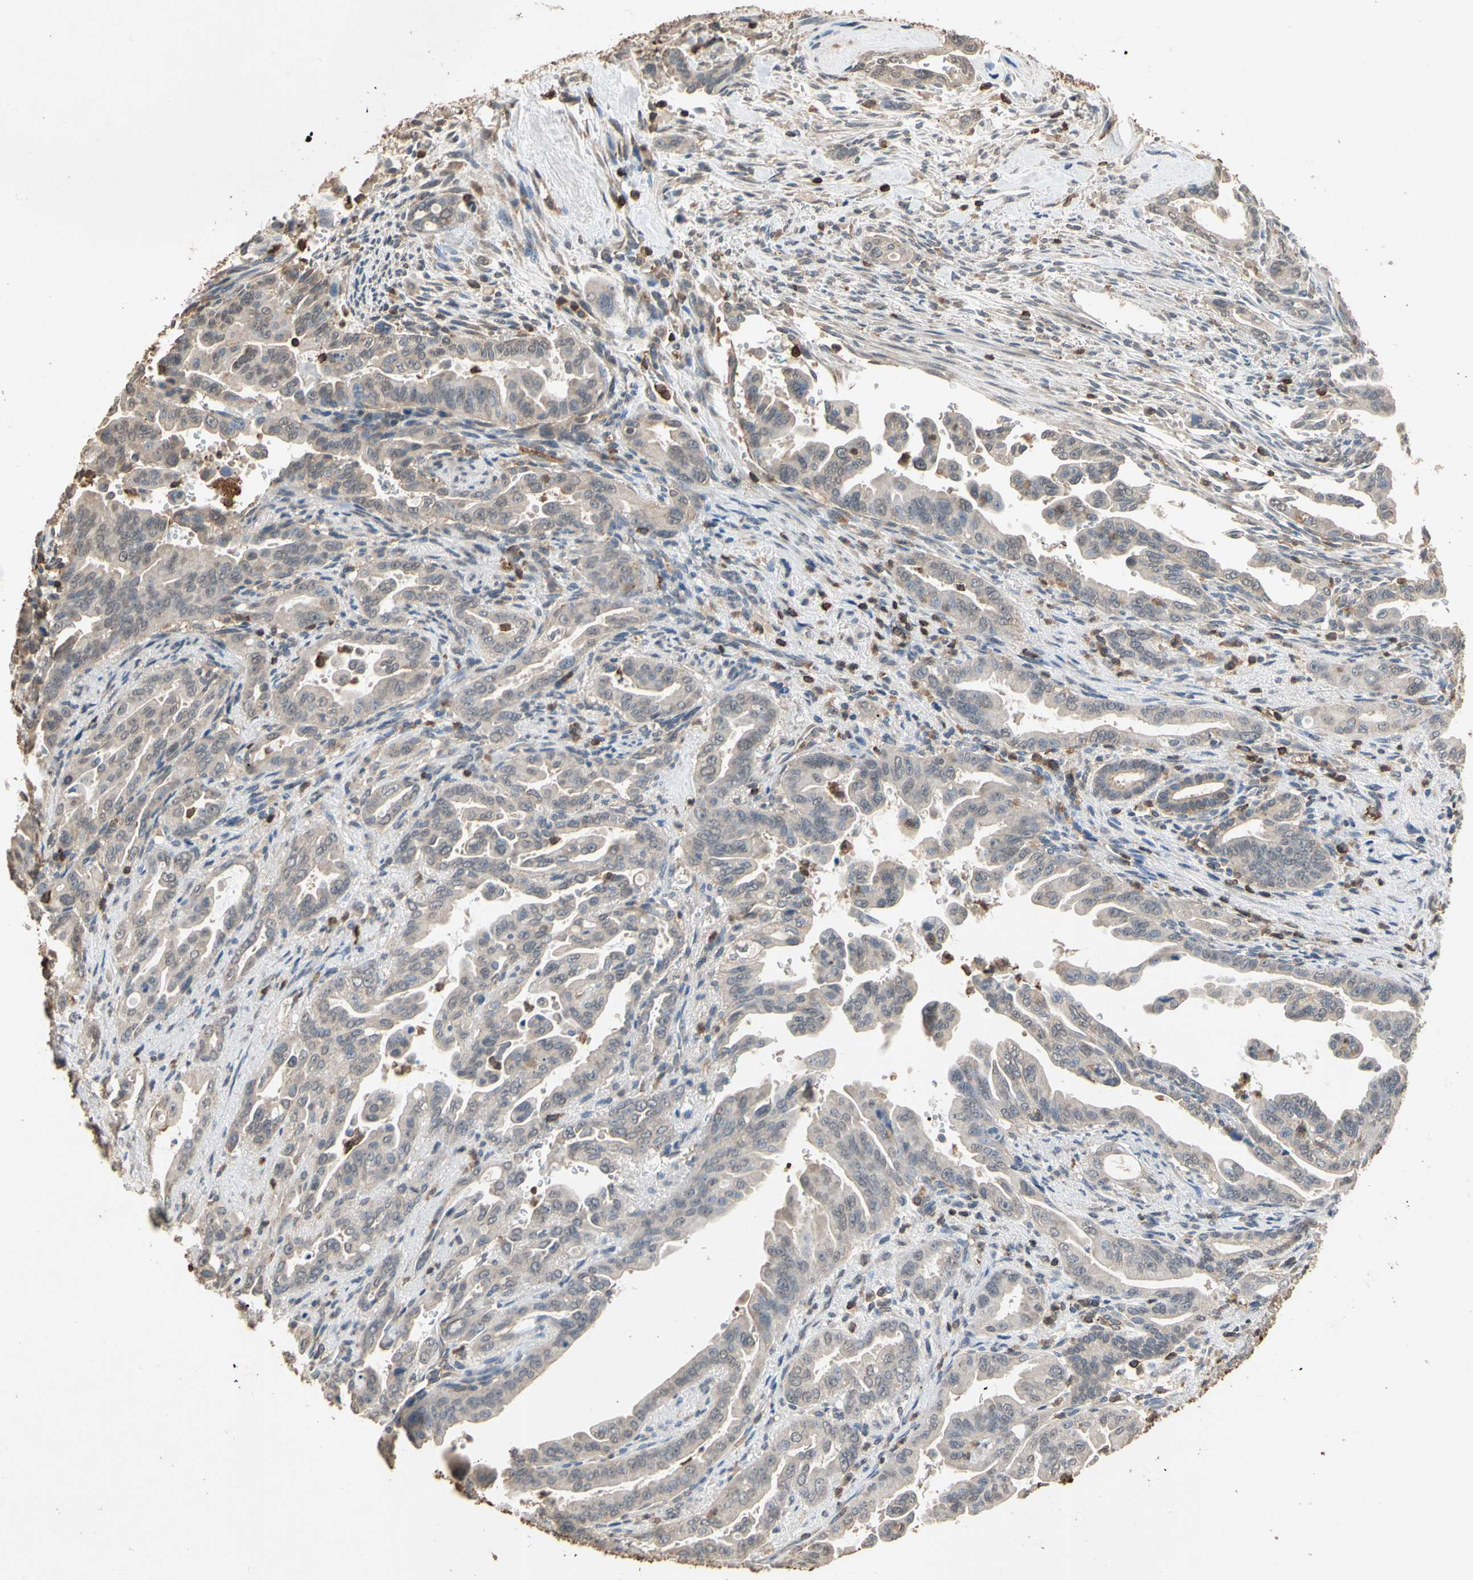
{"staining": {"intensity": "negative", "quantity": "none", "location": "none"}, "tissue": "pancreatic cancer", "cell_type": "Tumor cells", "image_type": "cancer", "snomed": [{"axis": "morphology", "description": "Adenocarcinoma, NOS"}, {"axis": "topography", "description": "Pancreas"}], "caption": "High magnification brightfield microscopy of adenocarcinoma (pancreatic) stained with DAB (brown) and counterstained with hematoxylin (blue): tumor cells show no significant staining.", "gene": "MAP3K10", "patient": {"sex": "male", "age": 70}}